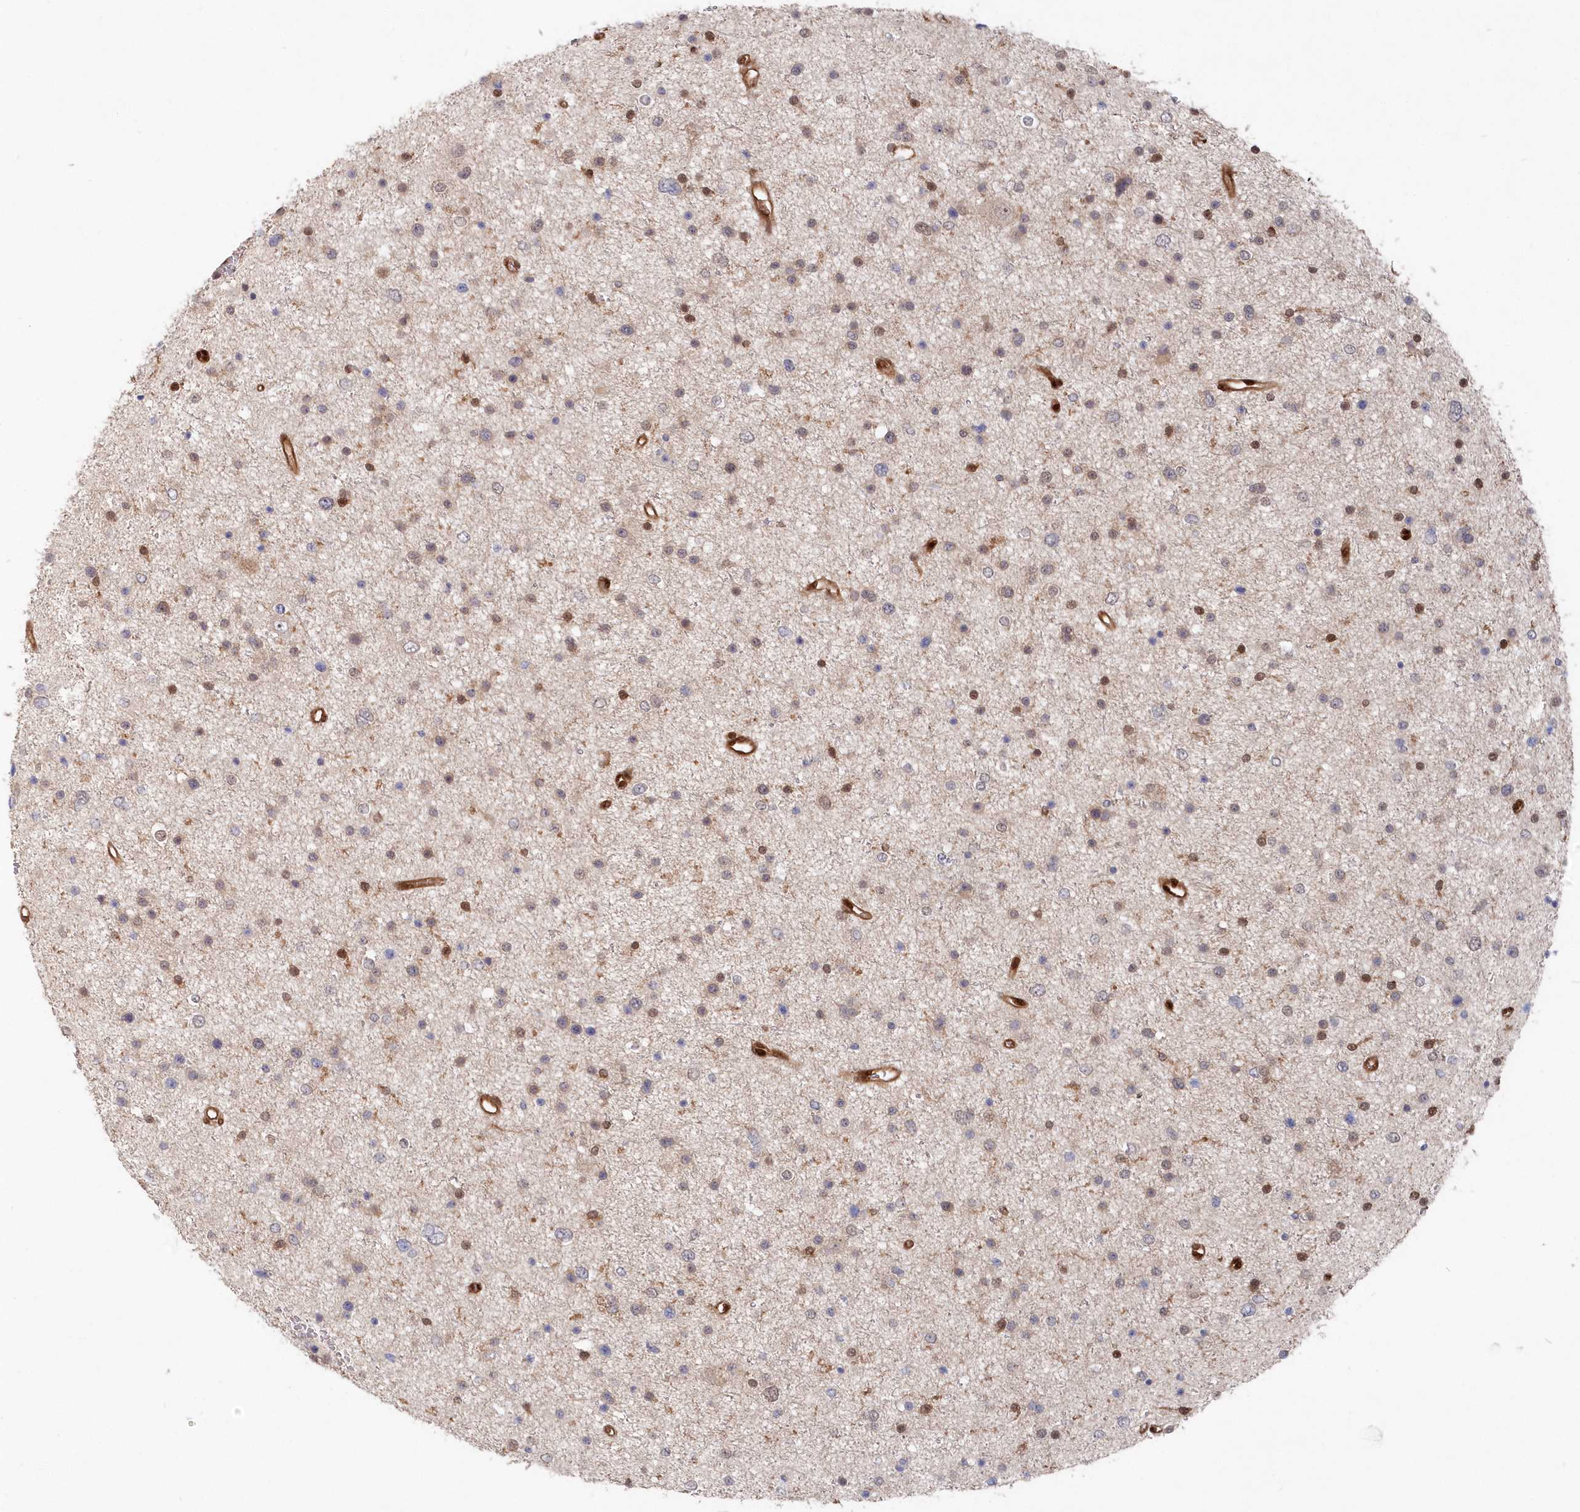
{"staining": {"intensity": "weak", "quantity": "<25%", "location": "nuclear"}, "tissue": "glioma", "cell_type": "Tumor cells", "image_type": "cancer", "snomed": [{"axis": "morphology", "description": "Glioma, malignant, Low grade"}, {"axis": "topography", "description": "Cerebral cortex"}], "caption": "High magnification brightfield microscopy of glioma stained with DAB (3,3'-diaminobenzidine) (brown) and counterstained with hematoxylin (blue): tumor cells show no significant staining.", "gene": "ABHD14B", "patient": {"sex": "female", "age": 39}}